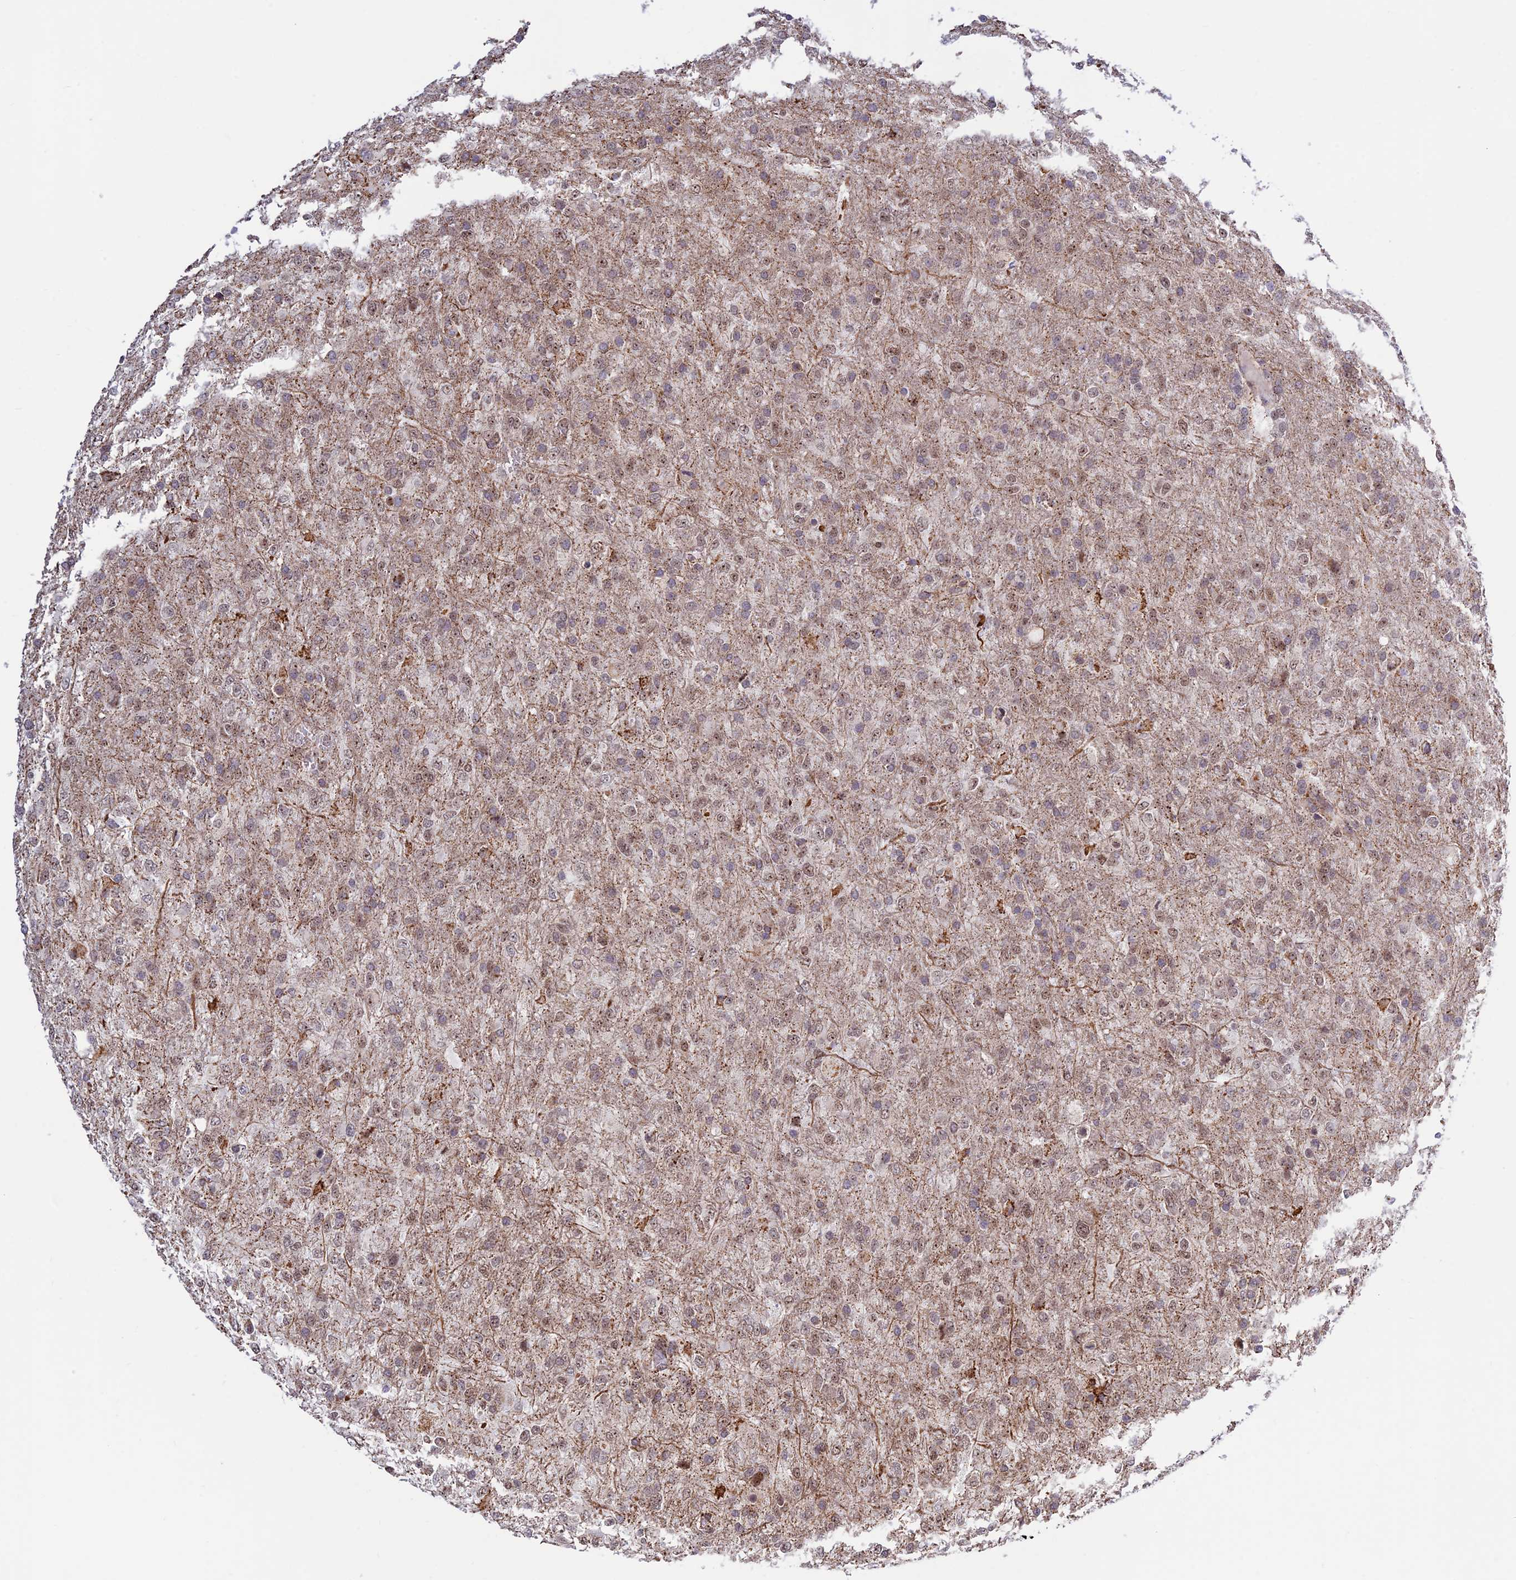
{"staining": {"intensity": "weak", "quantity": "<25%", "location": "cytoplasmic/membranous"}, "tissue": "glioma", "cell_type": "Tumor cells", "image_type": "cancer", "snomed": [{"axis": "morphology", "description": "Glioma, malignant, High grade"}, {"axis": "topography", "description": "Brain"}], "caption": "A photomicrograph of human glioma is negative for staining in tumor cells.", "gene": "POLR1G", "patient": {"sex": "female", "age": 74}}